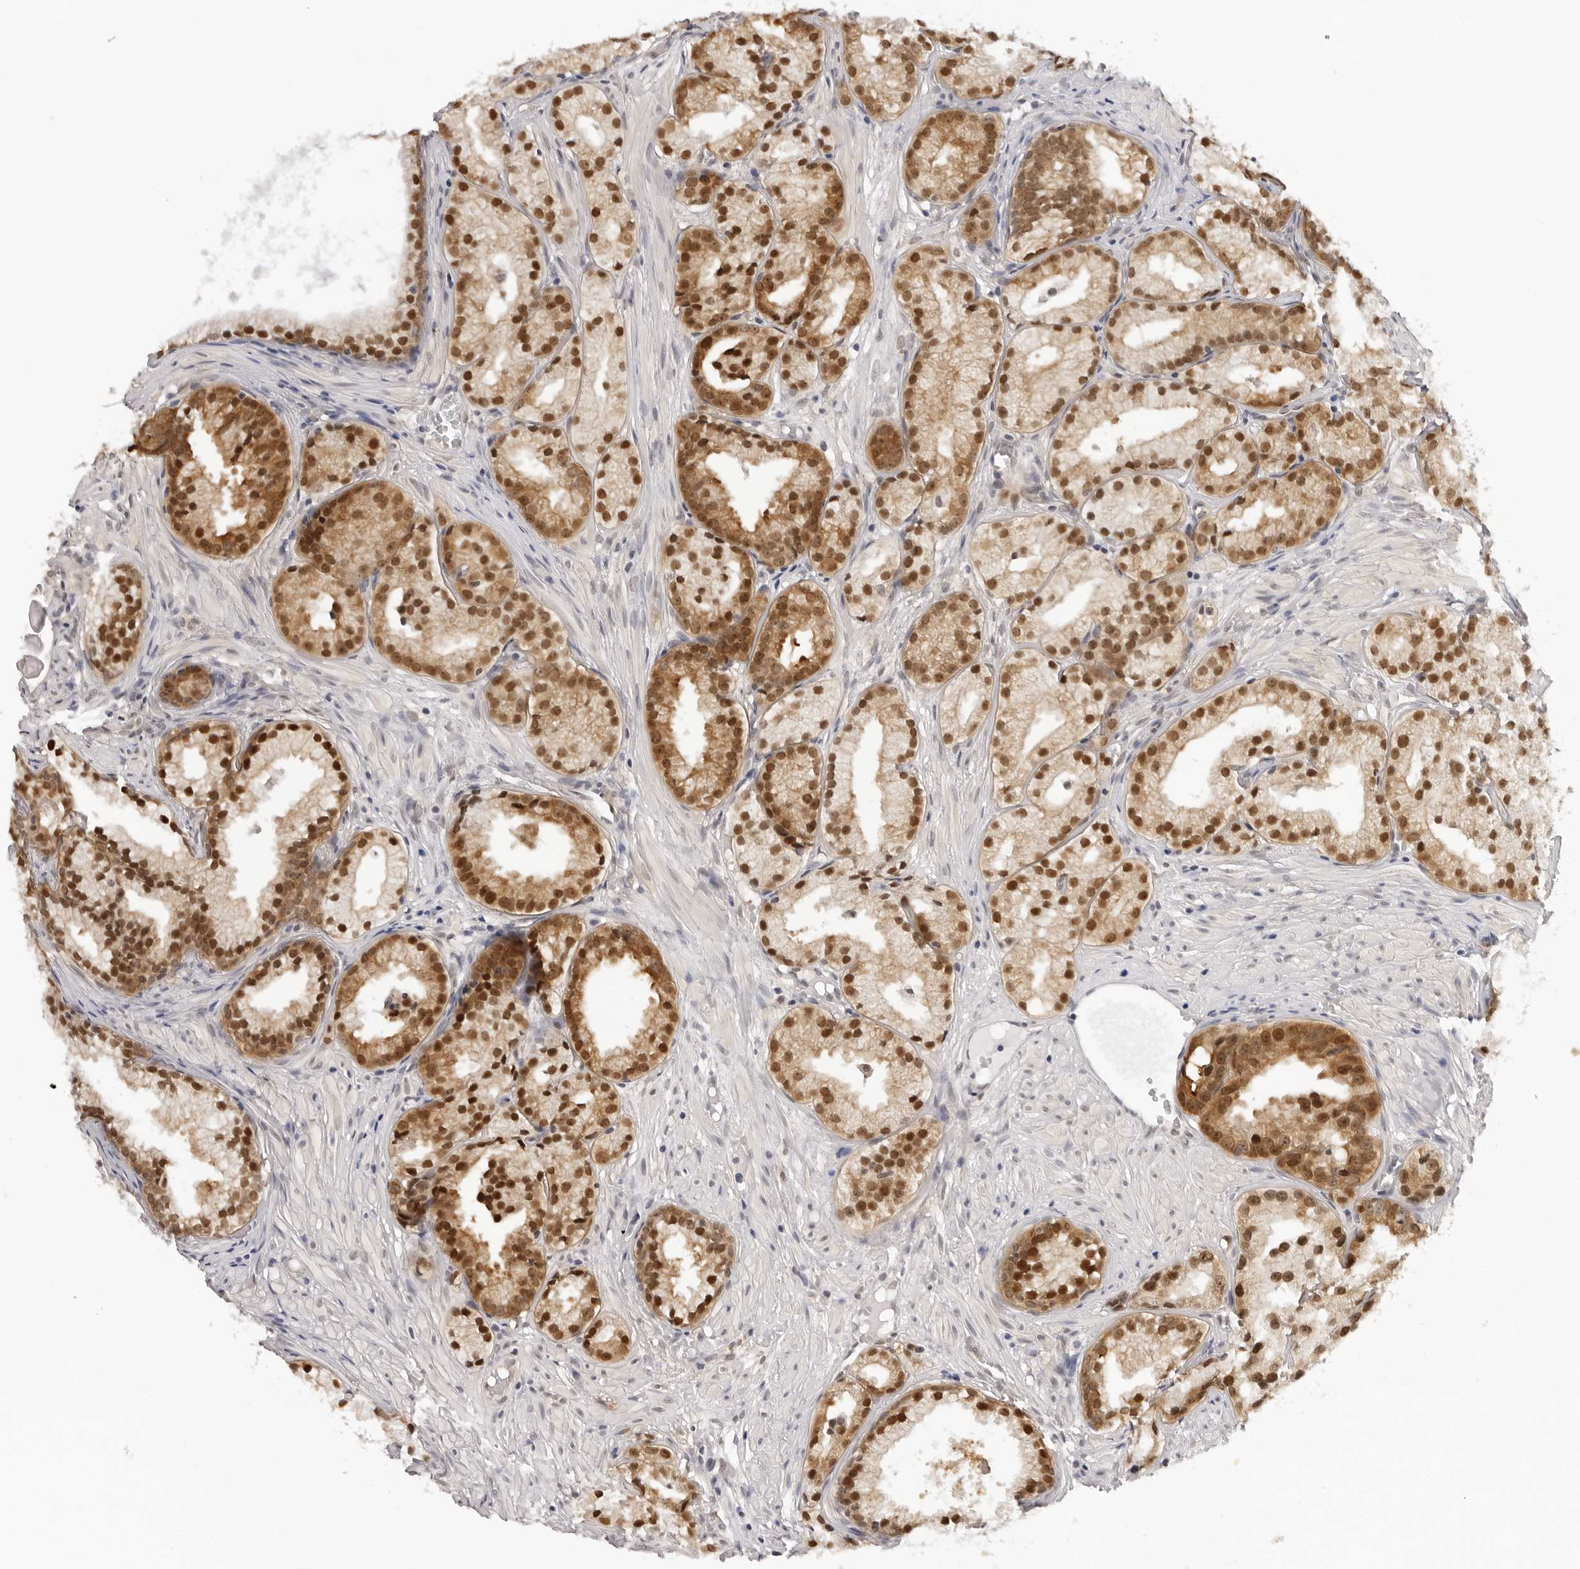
{"staining": {"intensity": "strong", "quantity": ">75%", "location": "cytoplasmic/membranous,nuclear"}, "tissue": "prostate cancer", "cell_type": "Tumor cells", "image_type": "cancer", "snomed": [{"axis": "morphology", "description": "Adenocarcinoma, Low grade"}, {"axis": "topography", "description": "Prostate"}], "caption": "IHC image of low-grade adenocarcinoma (prostate) stained for a protein (brown), which exhibits high levels of strong cytoplasmic/membranous and nuclear positivity in about >75% of tumor cells.", "gene": "WDR77", "patient": {"sex": "male", "age": 88}}